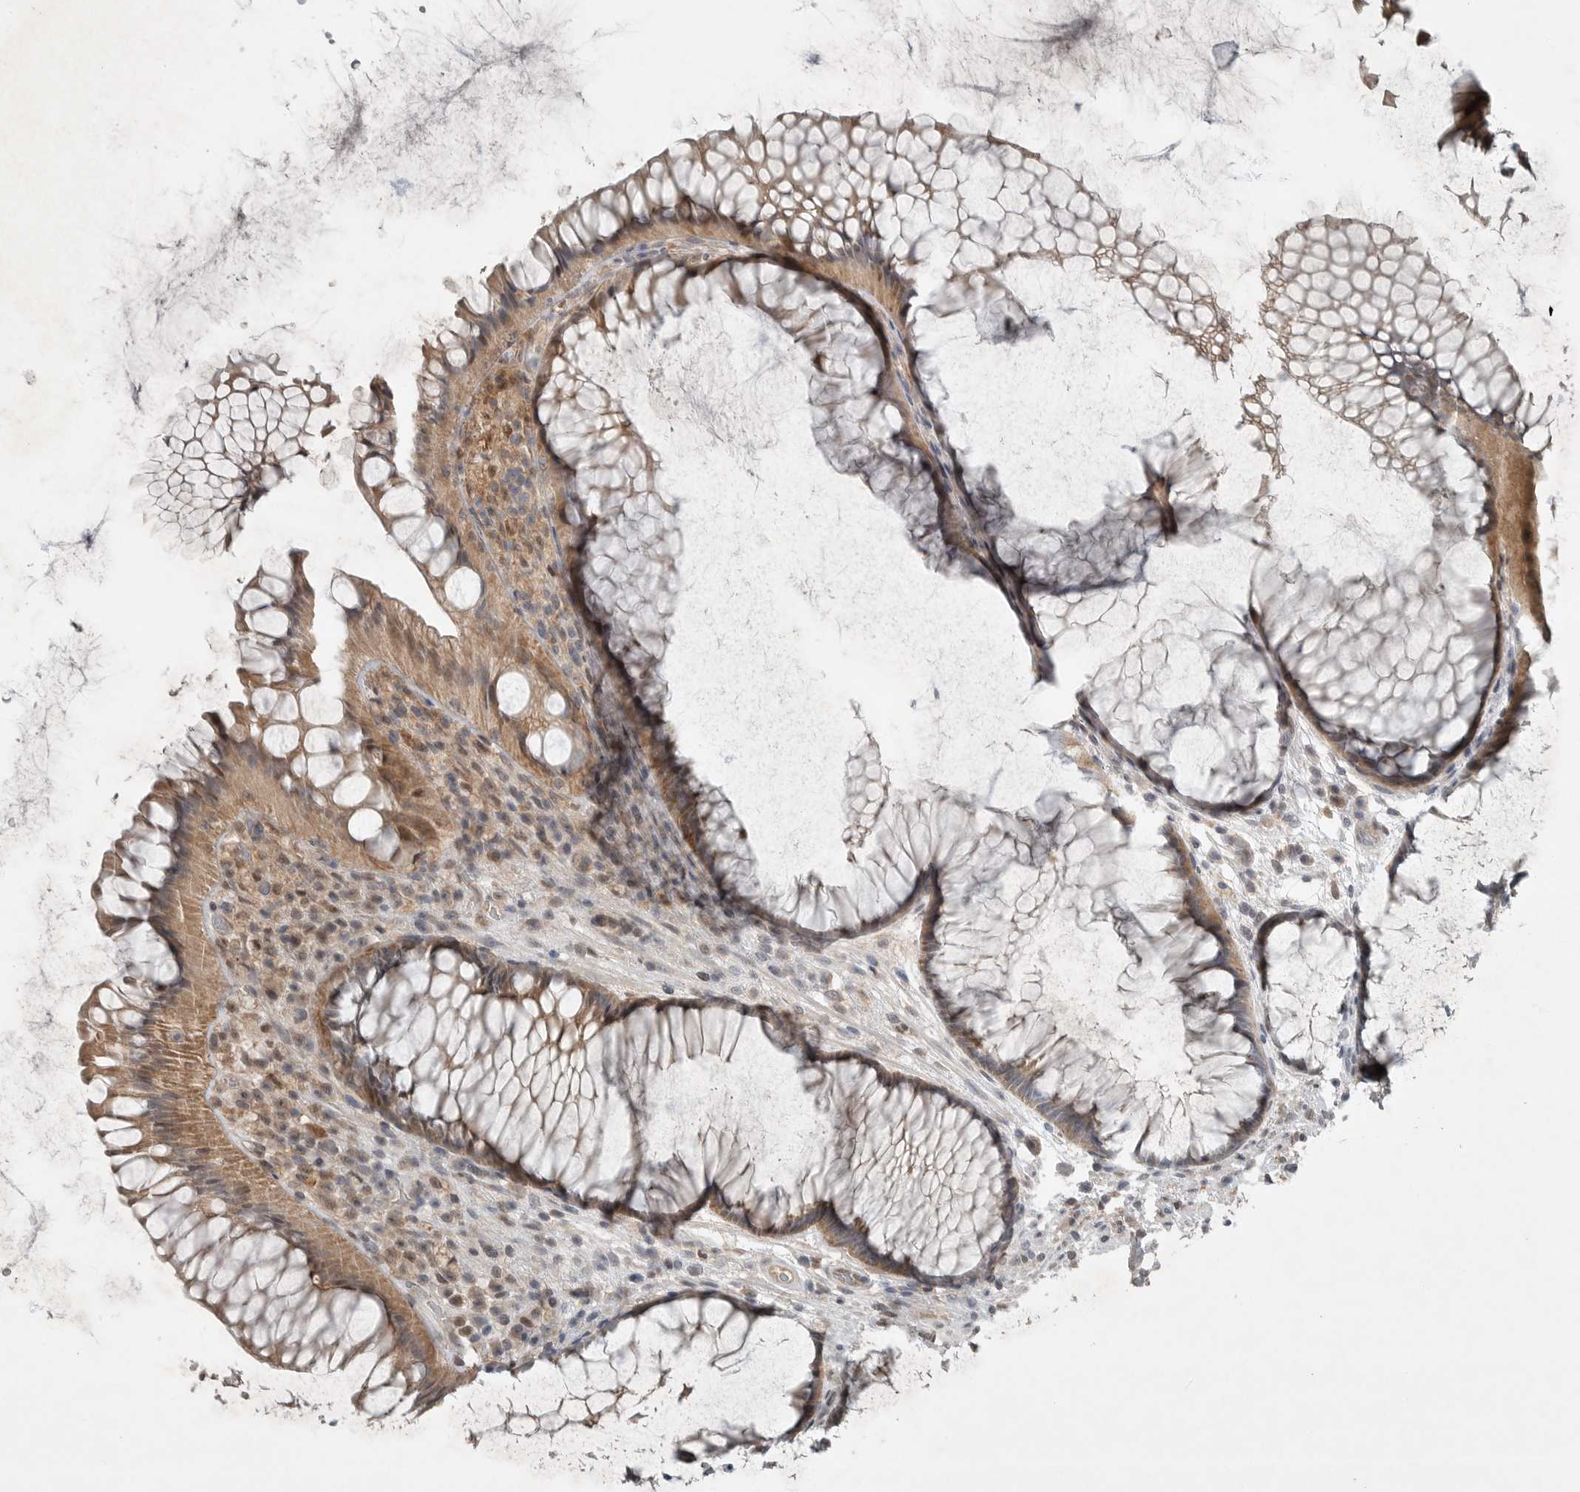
{"staining": {"intensity": "moderate", "quantity": ">75%", "location": "cytoplasmic/membranous"}, "tissue": "rectum", "cell_type": "Glandular cells", "image_type": "normal", "snomed": [{"axis": "morphology", "description": "Normal tissue, NOS"}, {"axis": "topography", "description": "Rectum"}], "caption": "This histopathology image demonstrates immunohistochemistry (IHC) staining of unremarkable rectum, with medium moderate cytoplasmic/membranous expression in approximately >75% of glandular cells.", "gene": "MFAP3L", "patient": {"sex": "male", "age": 51}}